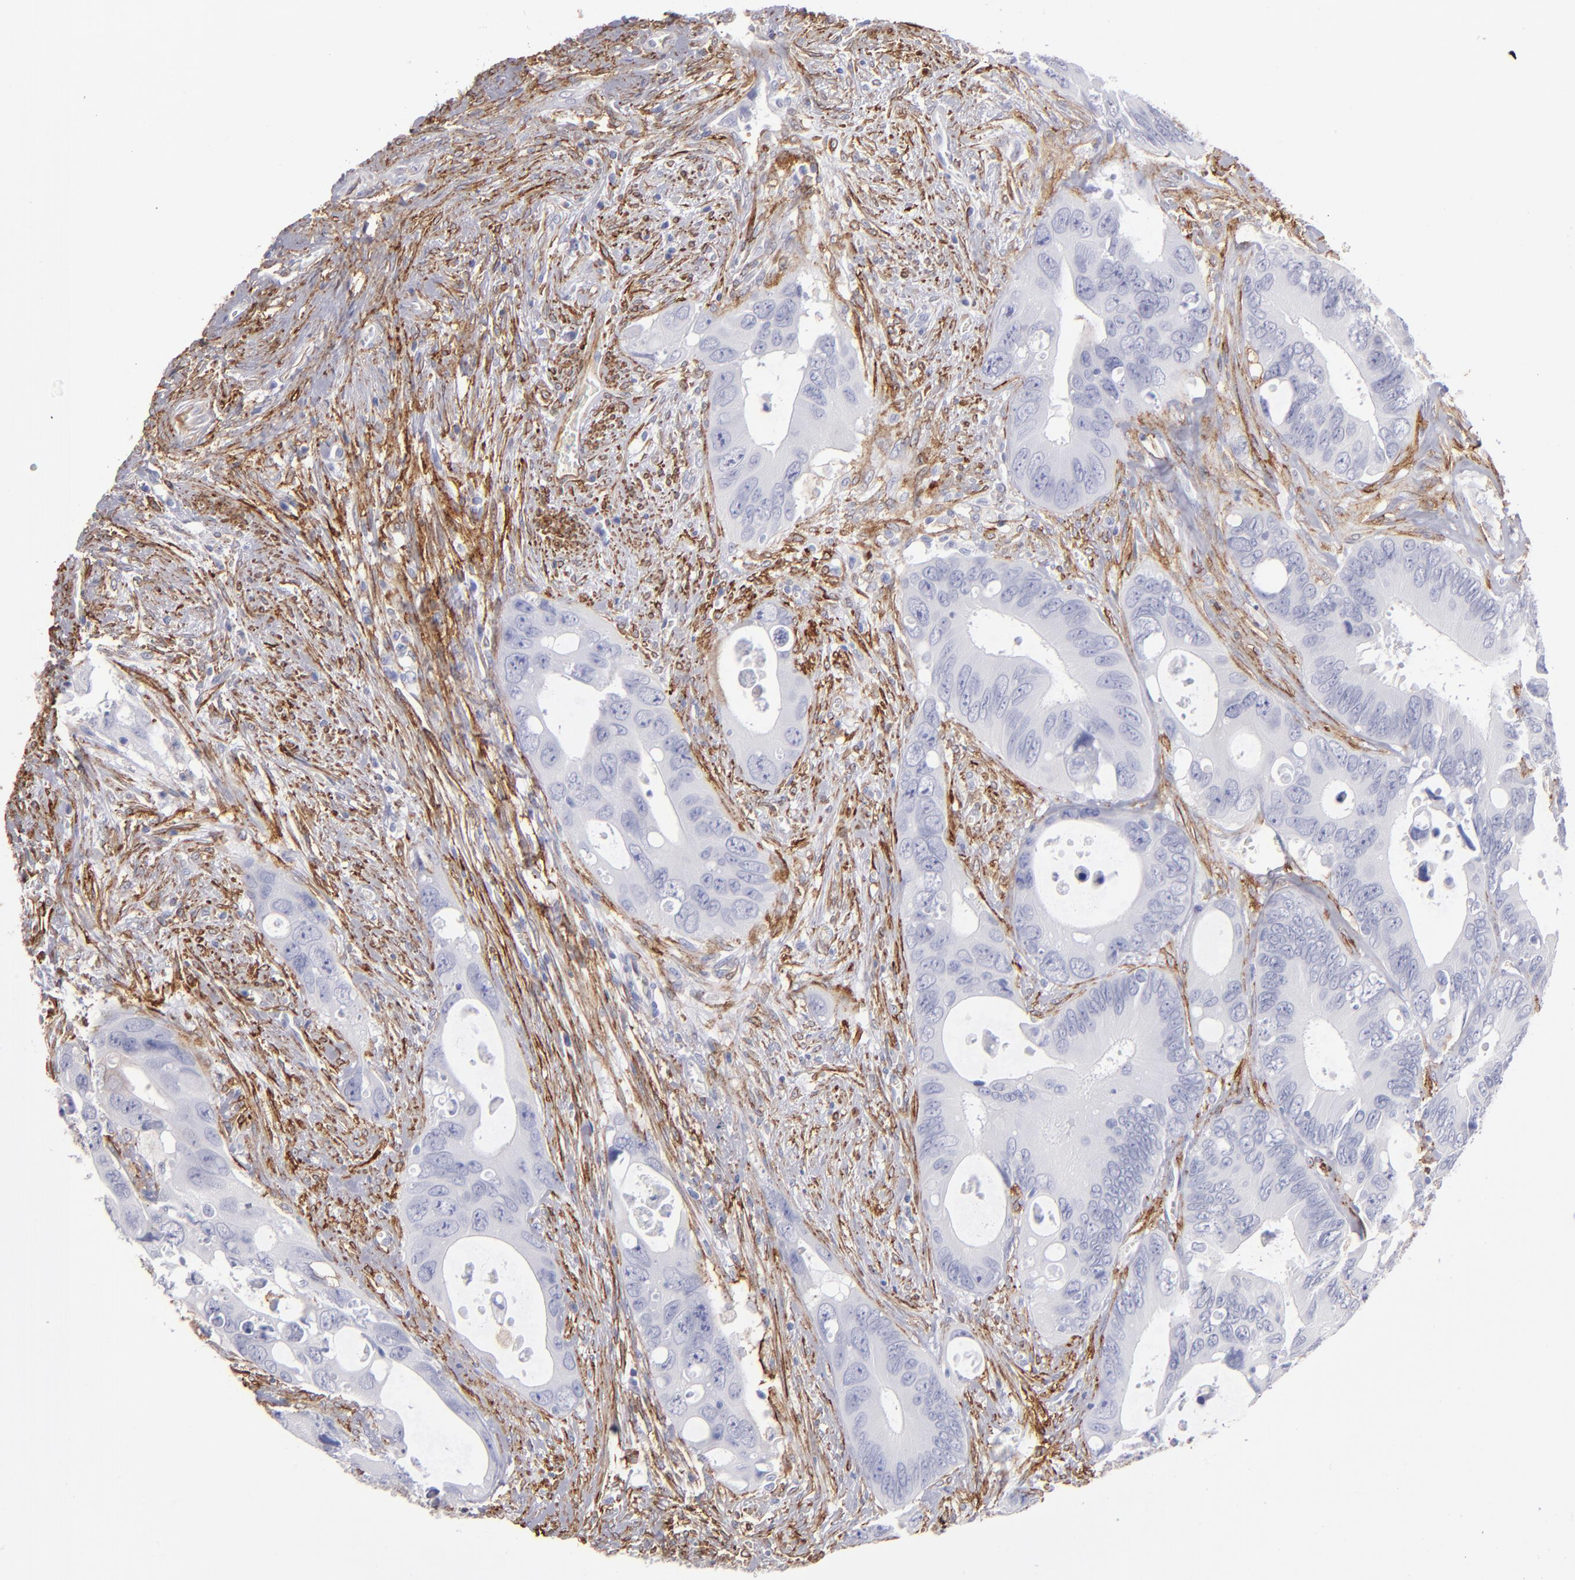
{"staining": {"intensity": "negative", "quantity": "none", "location": "none"}, "tissue": "colorectal cancer", "cell_type": "Tumor cells", "image_type": "cancer", "snomed": [{"axis": "morphology", "description": "Adenocarcinoma, NOS"}, {"axis": "topography", "description": "Rectum"}], "caption": "Tumor cells show no significant expression in colorectal cancer (adenocarcinoma).", "gene": "AHNAK2", "patient": {"sex": "male", "age": 70}}